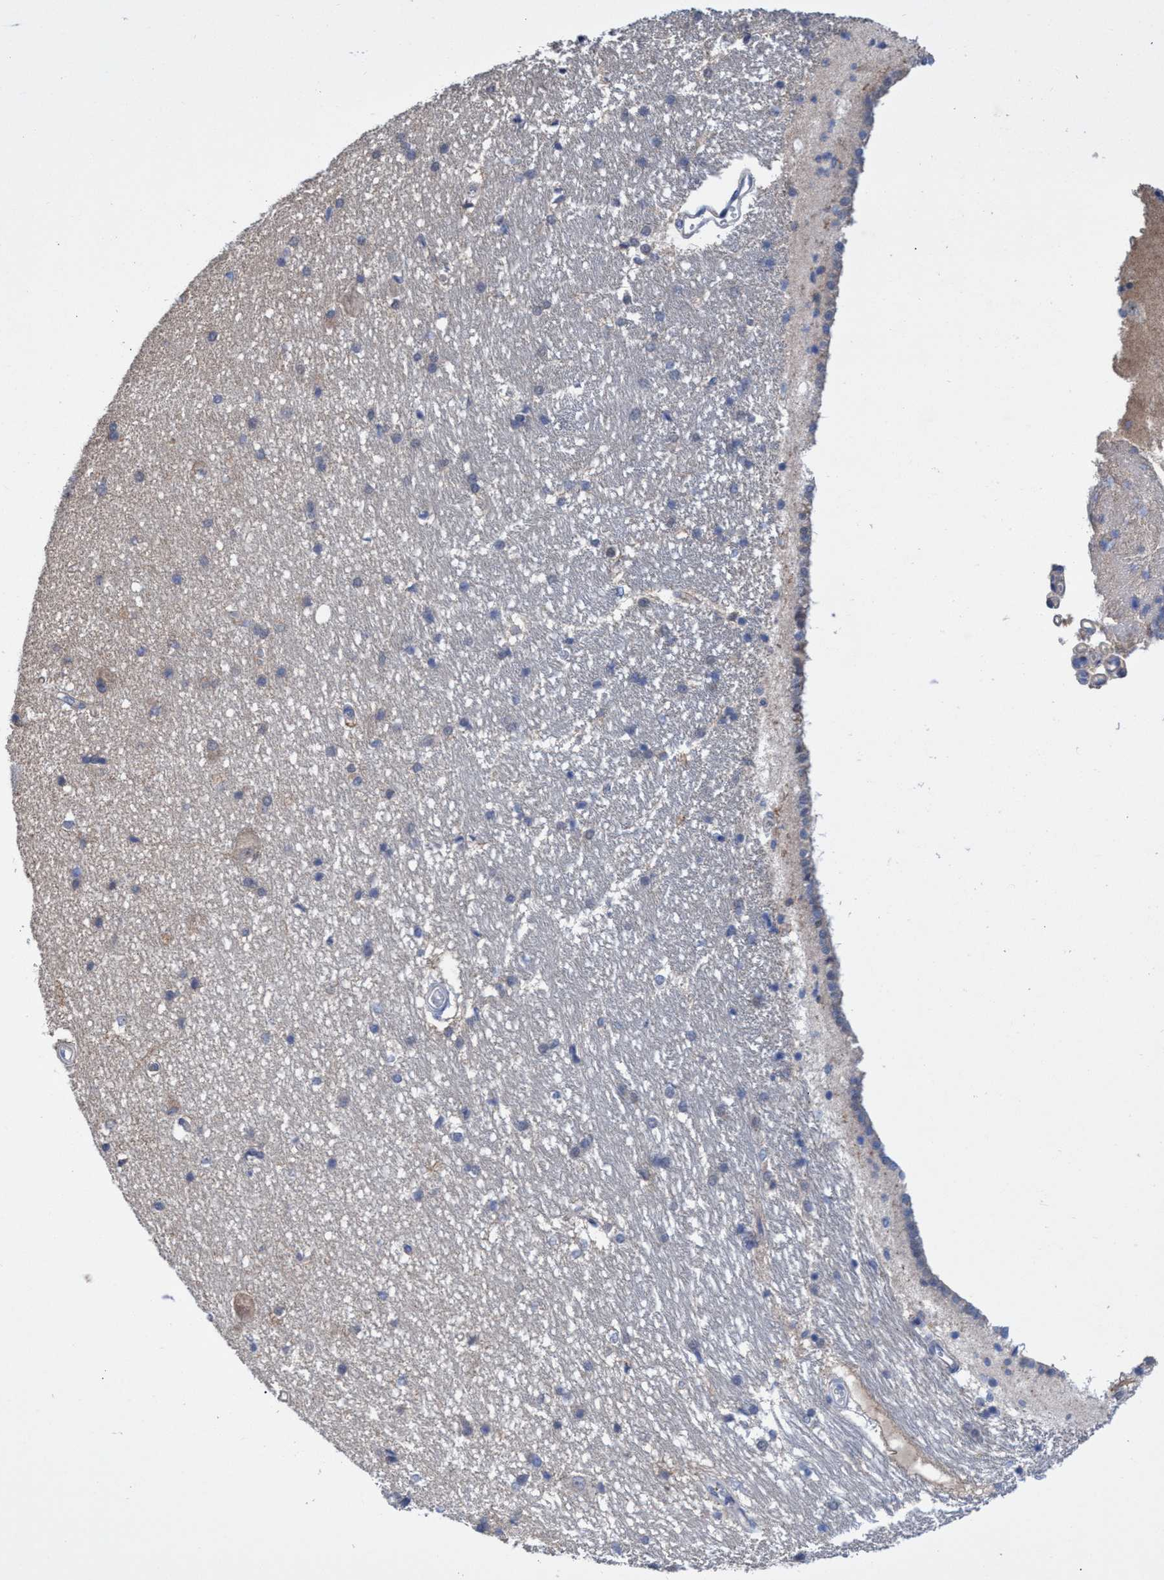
{"staining": {"intensity": "weak", "quantity": "<25%", "location": "cytoplasmic/membranous"}, "tissue": "hippocampus", "cell_type": "Glial cells", "image_type": "normal", "snomed": [{"axis": "morphology", "description": "Normal tissue, NOS"}, {"axis": "topography", "description": "Hippocampus"}], "caption": "The histopathology image reveals no significant staining in glial cells of hippocampus. (DAB (3,3'-diaminobenzidine) immunohistochemistry (IHC) visualized using brightfield microscopy, high magnification).", "gene": "SVEP1", "patient": {"sex": "male", "age": 45}}